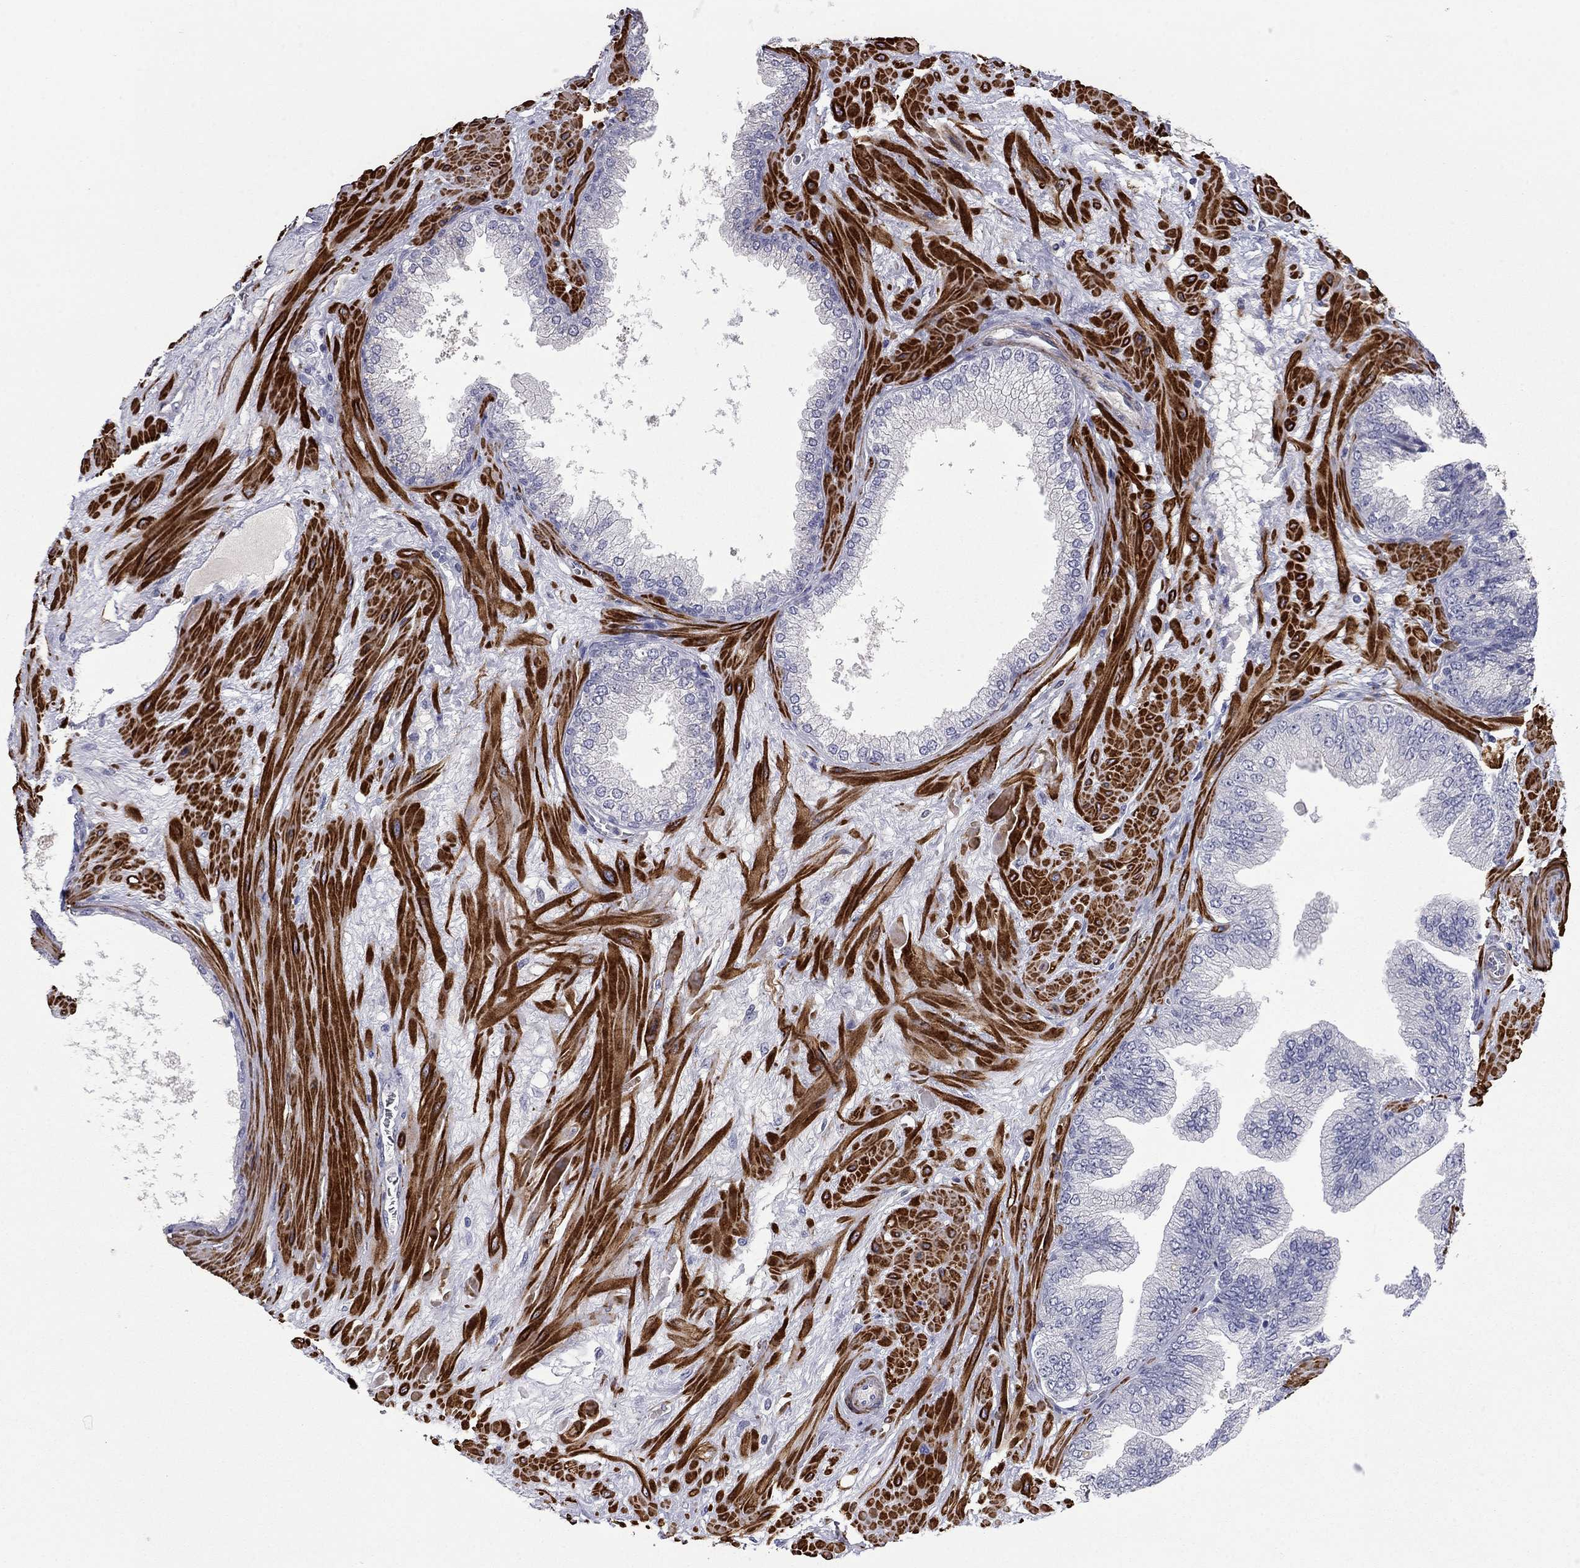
{"staining": {"intensity": "negative", "quantity": "none", "location": "none"}, "tissue": "prostate cancer", "cell_type": "Tumor cells", "image_type": "cancer", "snomed": [{"axis": "morphology", "description": "Adenocarcinoma, Low grade"}, {"axis": "topography", "description": "Prostate"}], "caption": "Immunohistochemistry (IHC) image of prostate cancer (adenocarcinoma (low-grade)) stained for a protein (brown), which displays no staining in tumor cells.", "gene": "IP6K3", "patient": {"sex": "male", "age": 72}}